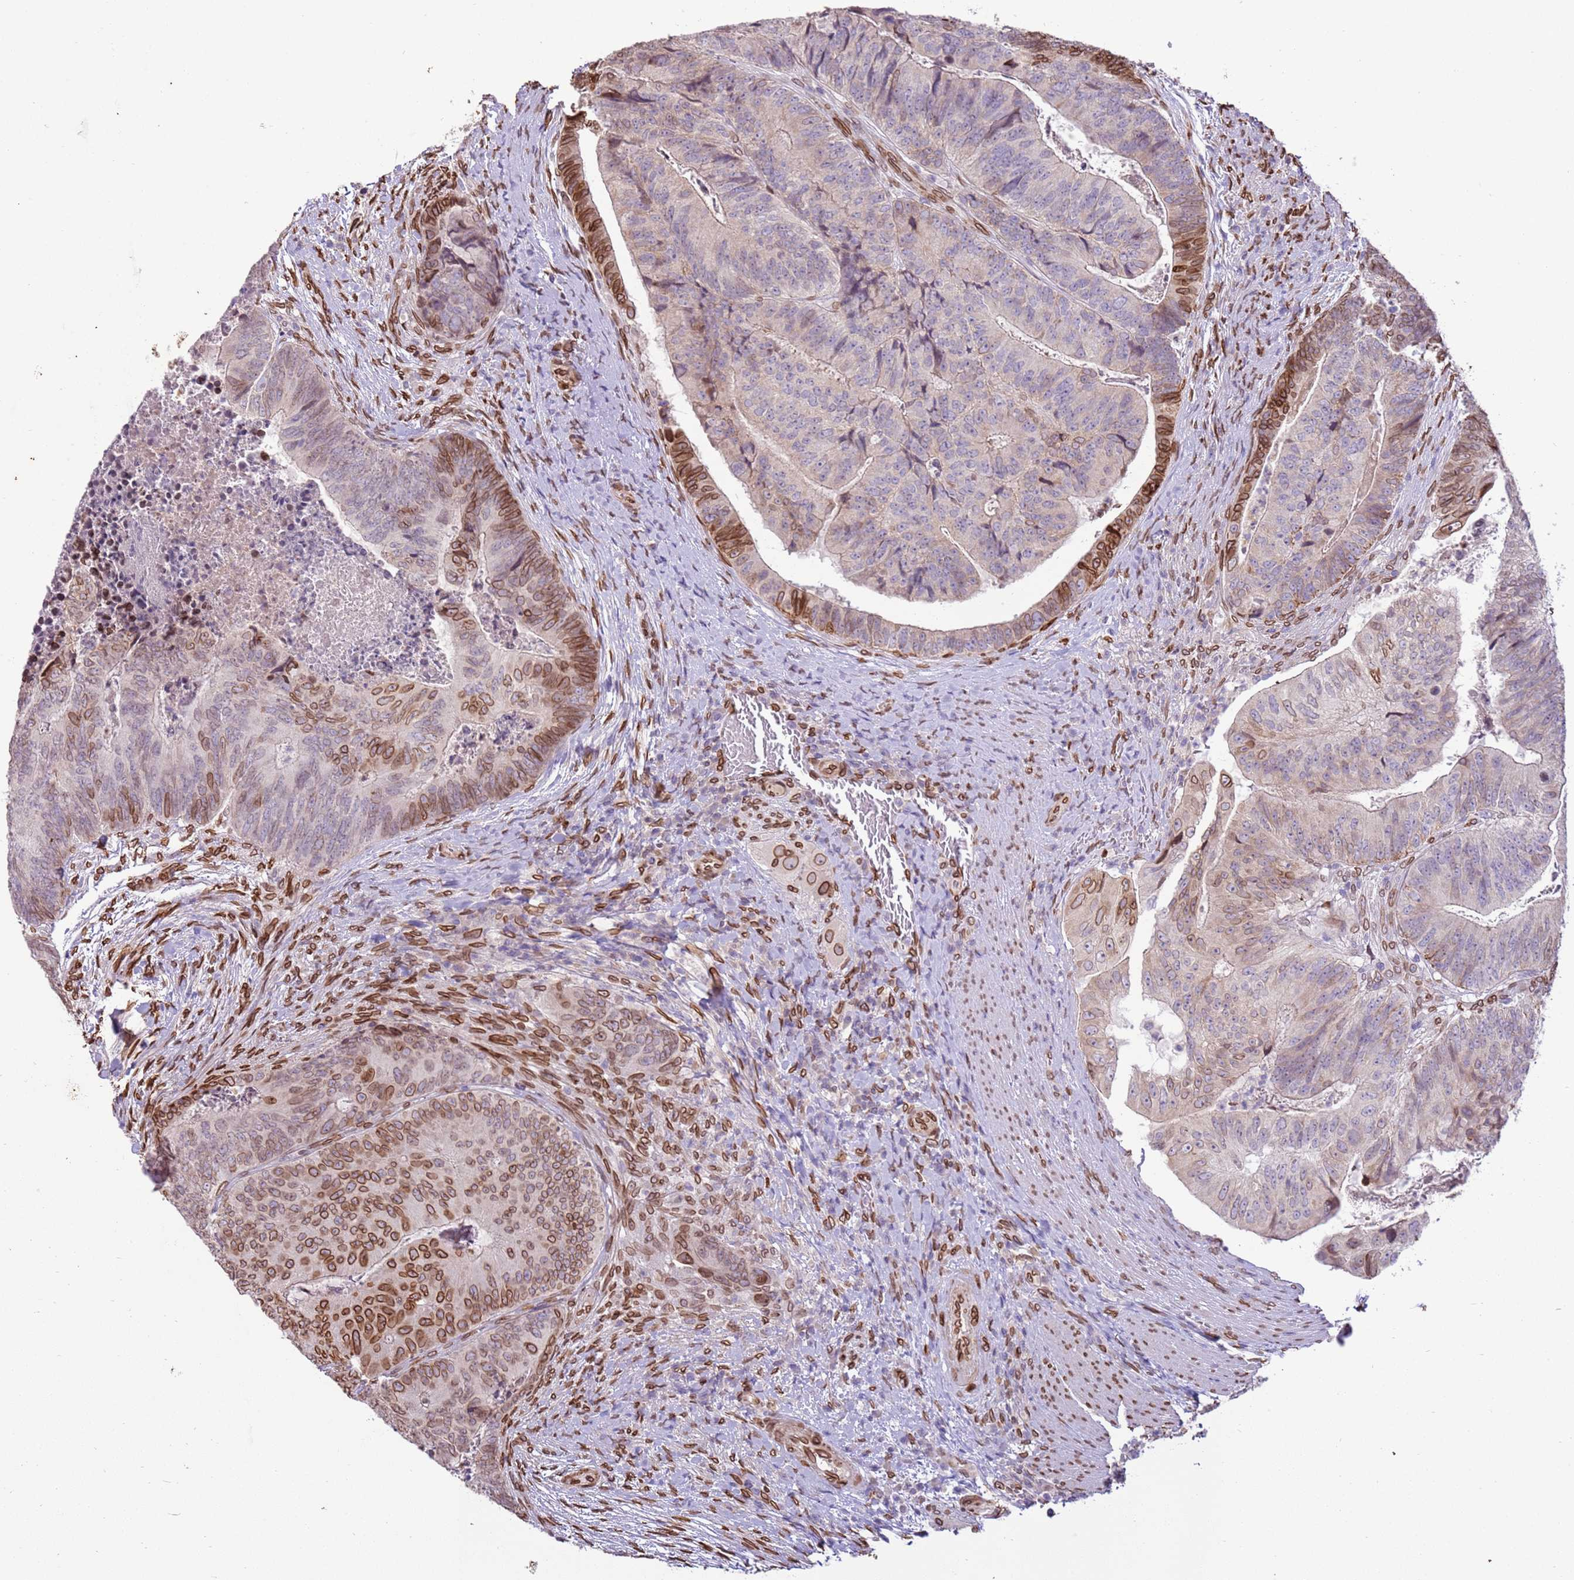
{"staining": {"intensity": "moderate", "quantity": "25%-75%", "location": "cytoplasmic/membranous,nuclear"}, "tissue": "colorectal cancer", "cell_type": "Tumor cells", "image_type": "cancer", "snomed": [{"axis": "morphology", "description": "Adenocarcinoma, NOS"}, {"axis": "topography", "description": "Colon"}], "caption": "A medium amount of moderate cytoplasmic/membranous and nuclear staining is present in about 25%-75% of tumor cells in adenocarcinoma (colorectal) tissue.", "gene": "TMEM47", "patient": {"sex": "female", "age": 67}}